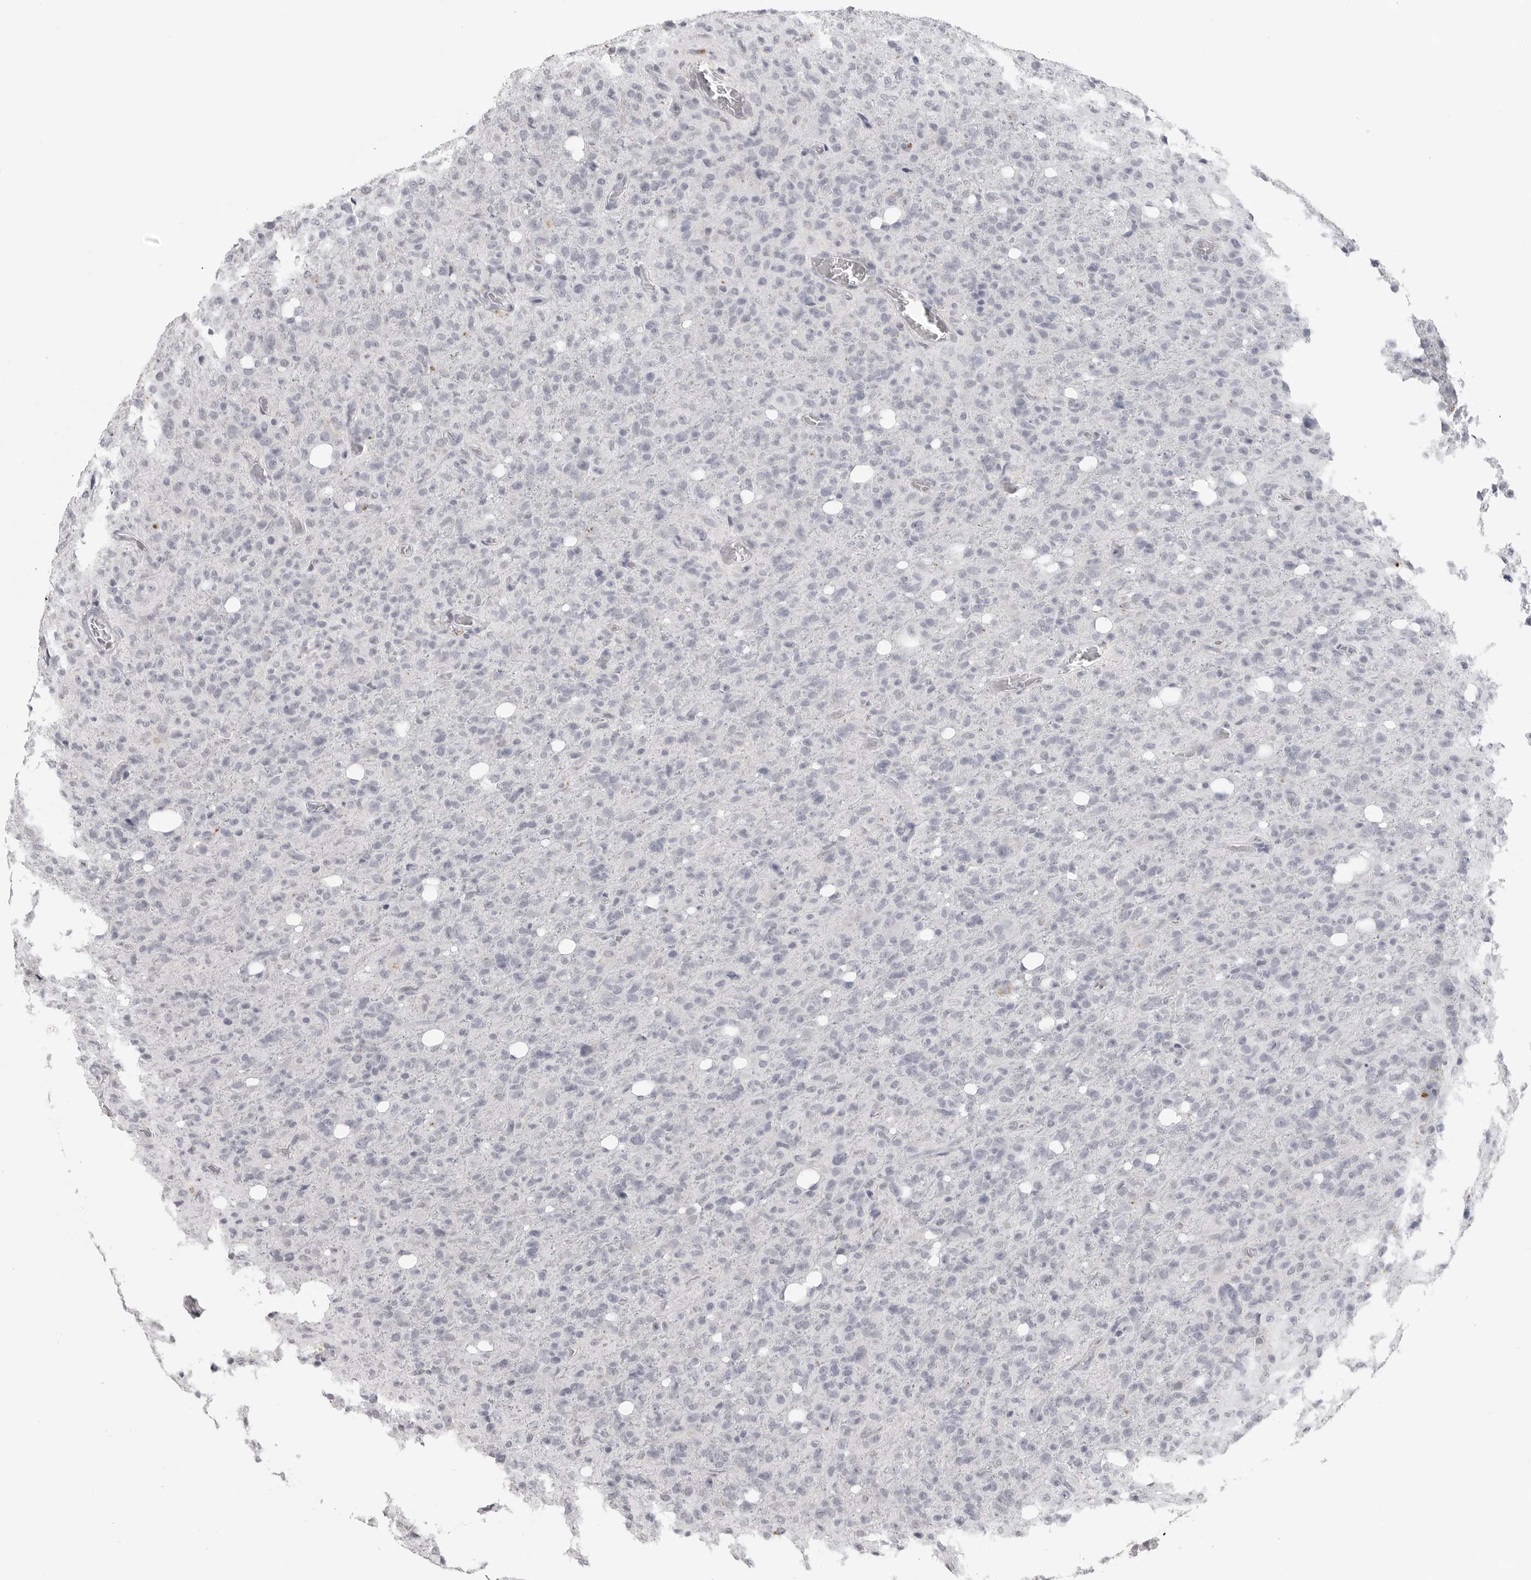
{"staining": {"intensity": "negative", "quantity": "none", "location": "none"}, "tissue": "glioma", "cell_type": "Tumor cells", "image_type": "cancer", "snomed": [{"axis": "morphology", "description": "Glioma, malignant, High grade"}, {"axis": "topography", "description": "Brain"}], "caption": "Tumor cells show no significant protein expression in malignant glioma (high-grade).", "gene": "PRSS1", "patient": {"sex": "female", "age": 57}}